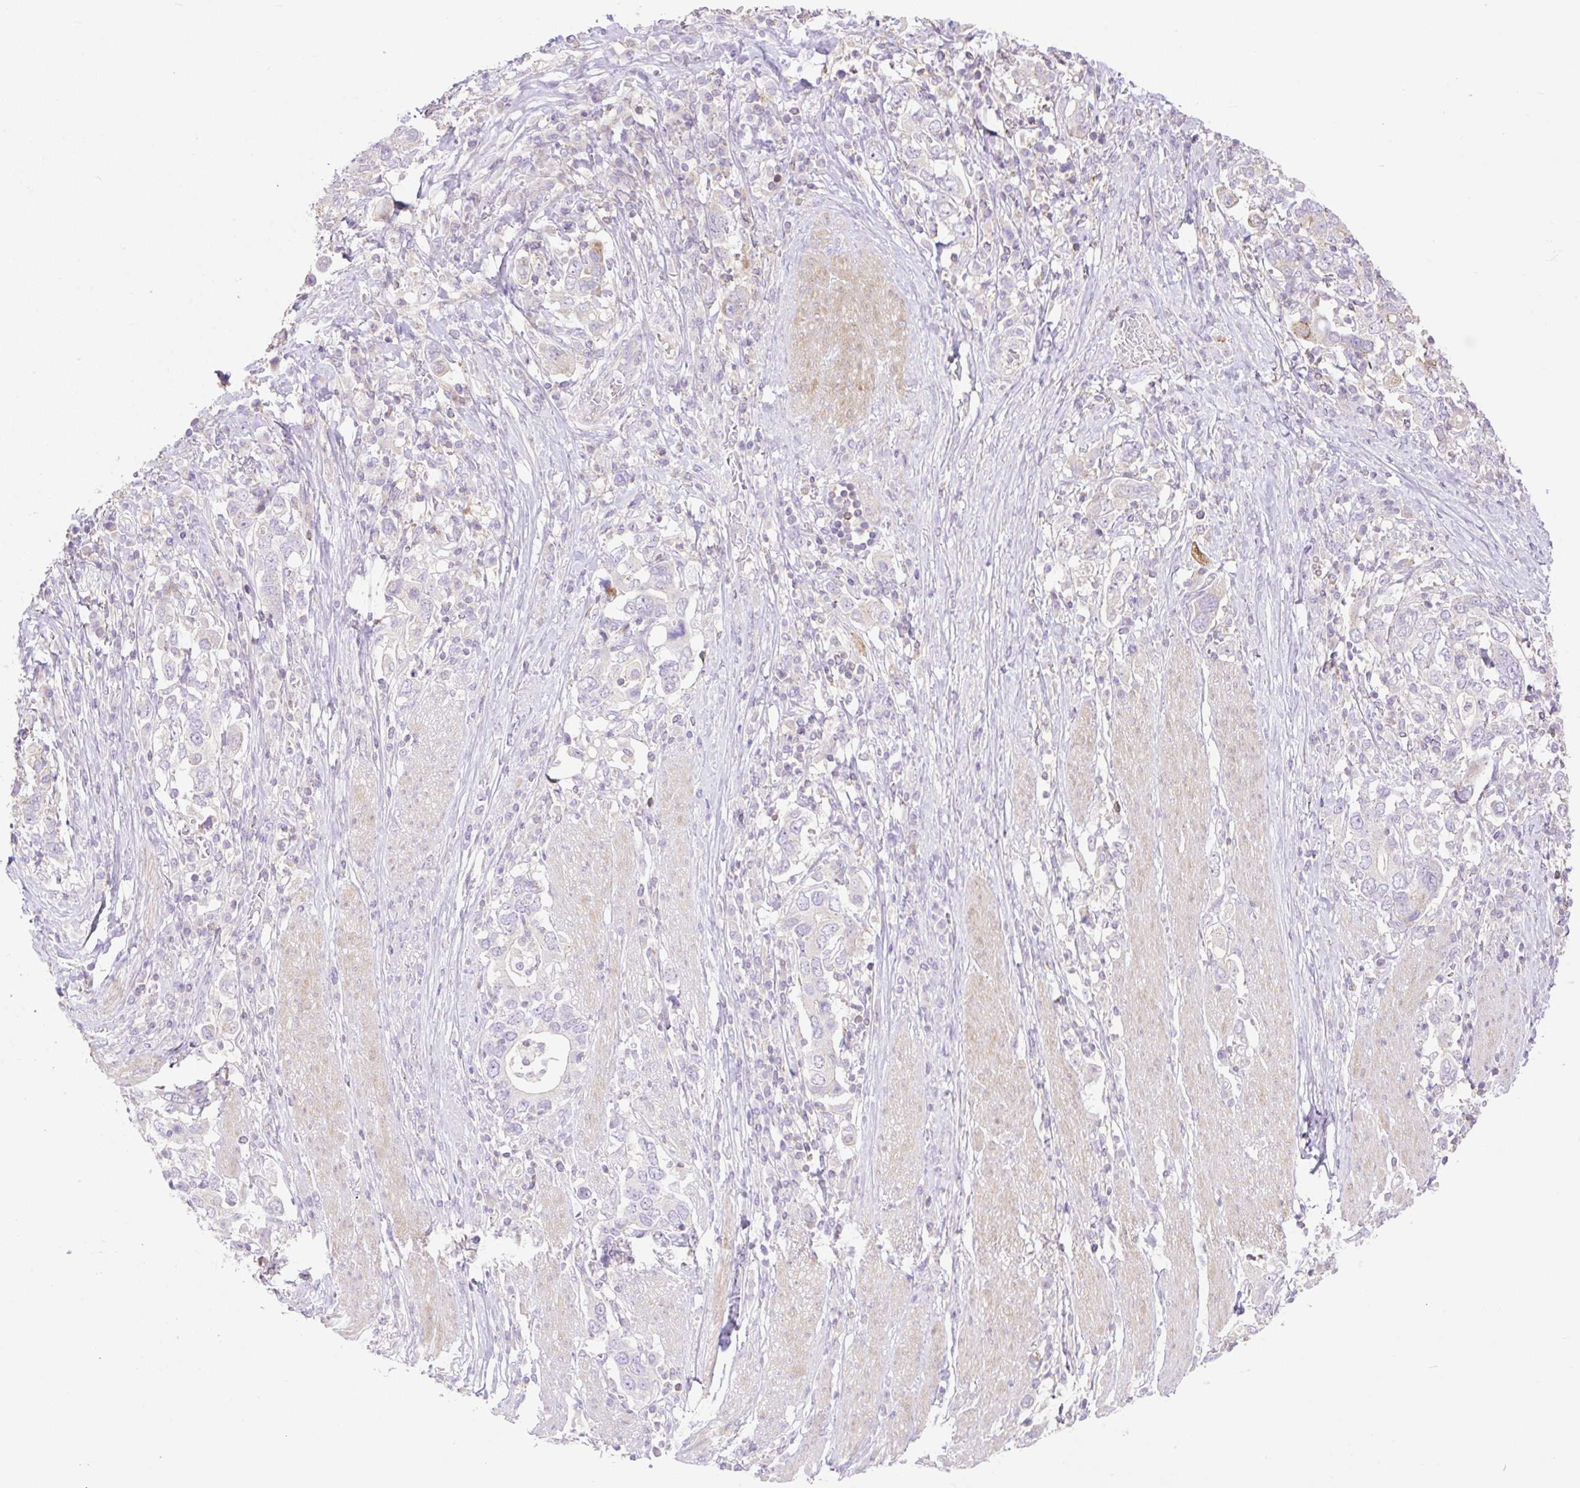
{"staining": {"intensity": "negative", "quantity": "none", "location": "none"}, "tissue": "stomach cancer", "cell_type": "Tumor cells", "image_type": "cancer", "snomed": [{"axis": "morphology", "description": "Adenocarcinoma, NOS"}, {"axis": "topography", "description": "Stomach, upper"}, {"axis": "topography", "description": "Stomach"}], "caption": "Protein analysis of stomach adenocarcinoma shows no significant staining in tumor cells. (DAB (3,3'-diaminobenzidine) IHC visualized using brightfield microscopy, high magnification).", "gene": "VPS25", "patient": {"sex": "male", "age": 62}}